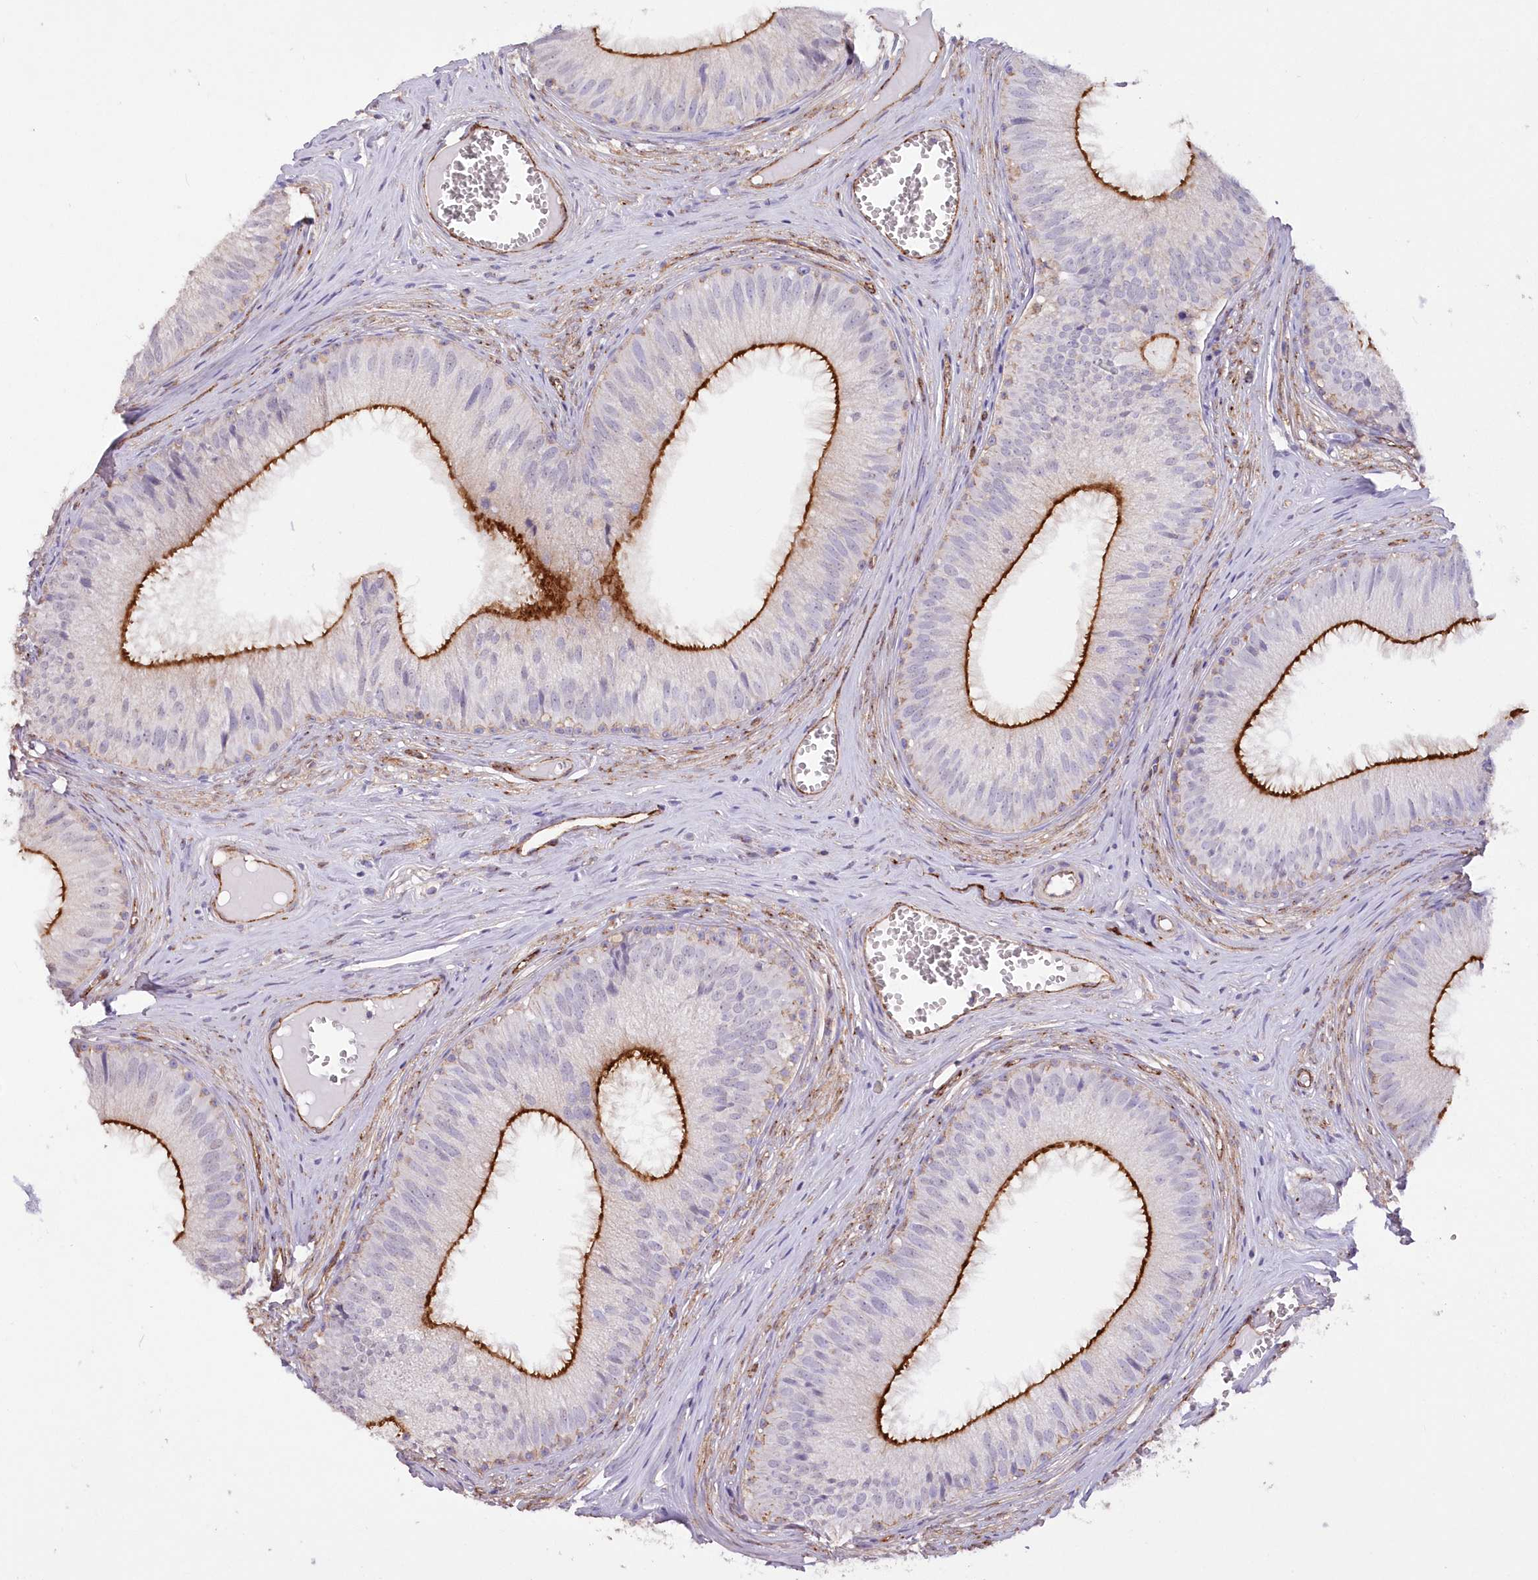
{"staining": {"intensity": "strong", "quantity": "25%-75%", "location": "cytoplasmic/membranous"}, "tissue": "epididymis", "cell_type": "Glandular cells", "image_type": "normal", "snomed": [{"axis": "morphology", "description": "Normal tissue, NOS"}, {"axis": "topography", "description": "Epididymis"}], "caption": "DAB immunohistochemical staining of normal epididymis exhibits strong cytoplasmic/membranous protein staining in approximately 25%-75% of glandular cells.", "gene": "RAB11FIP5", "patient": {"sex": "male", "age": 36}}